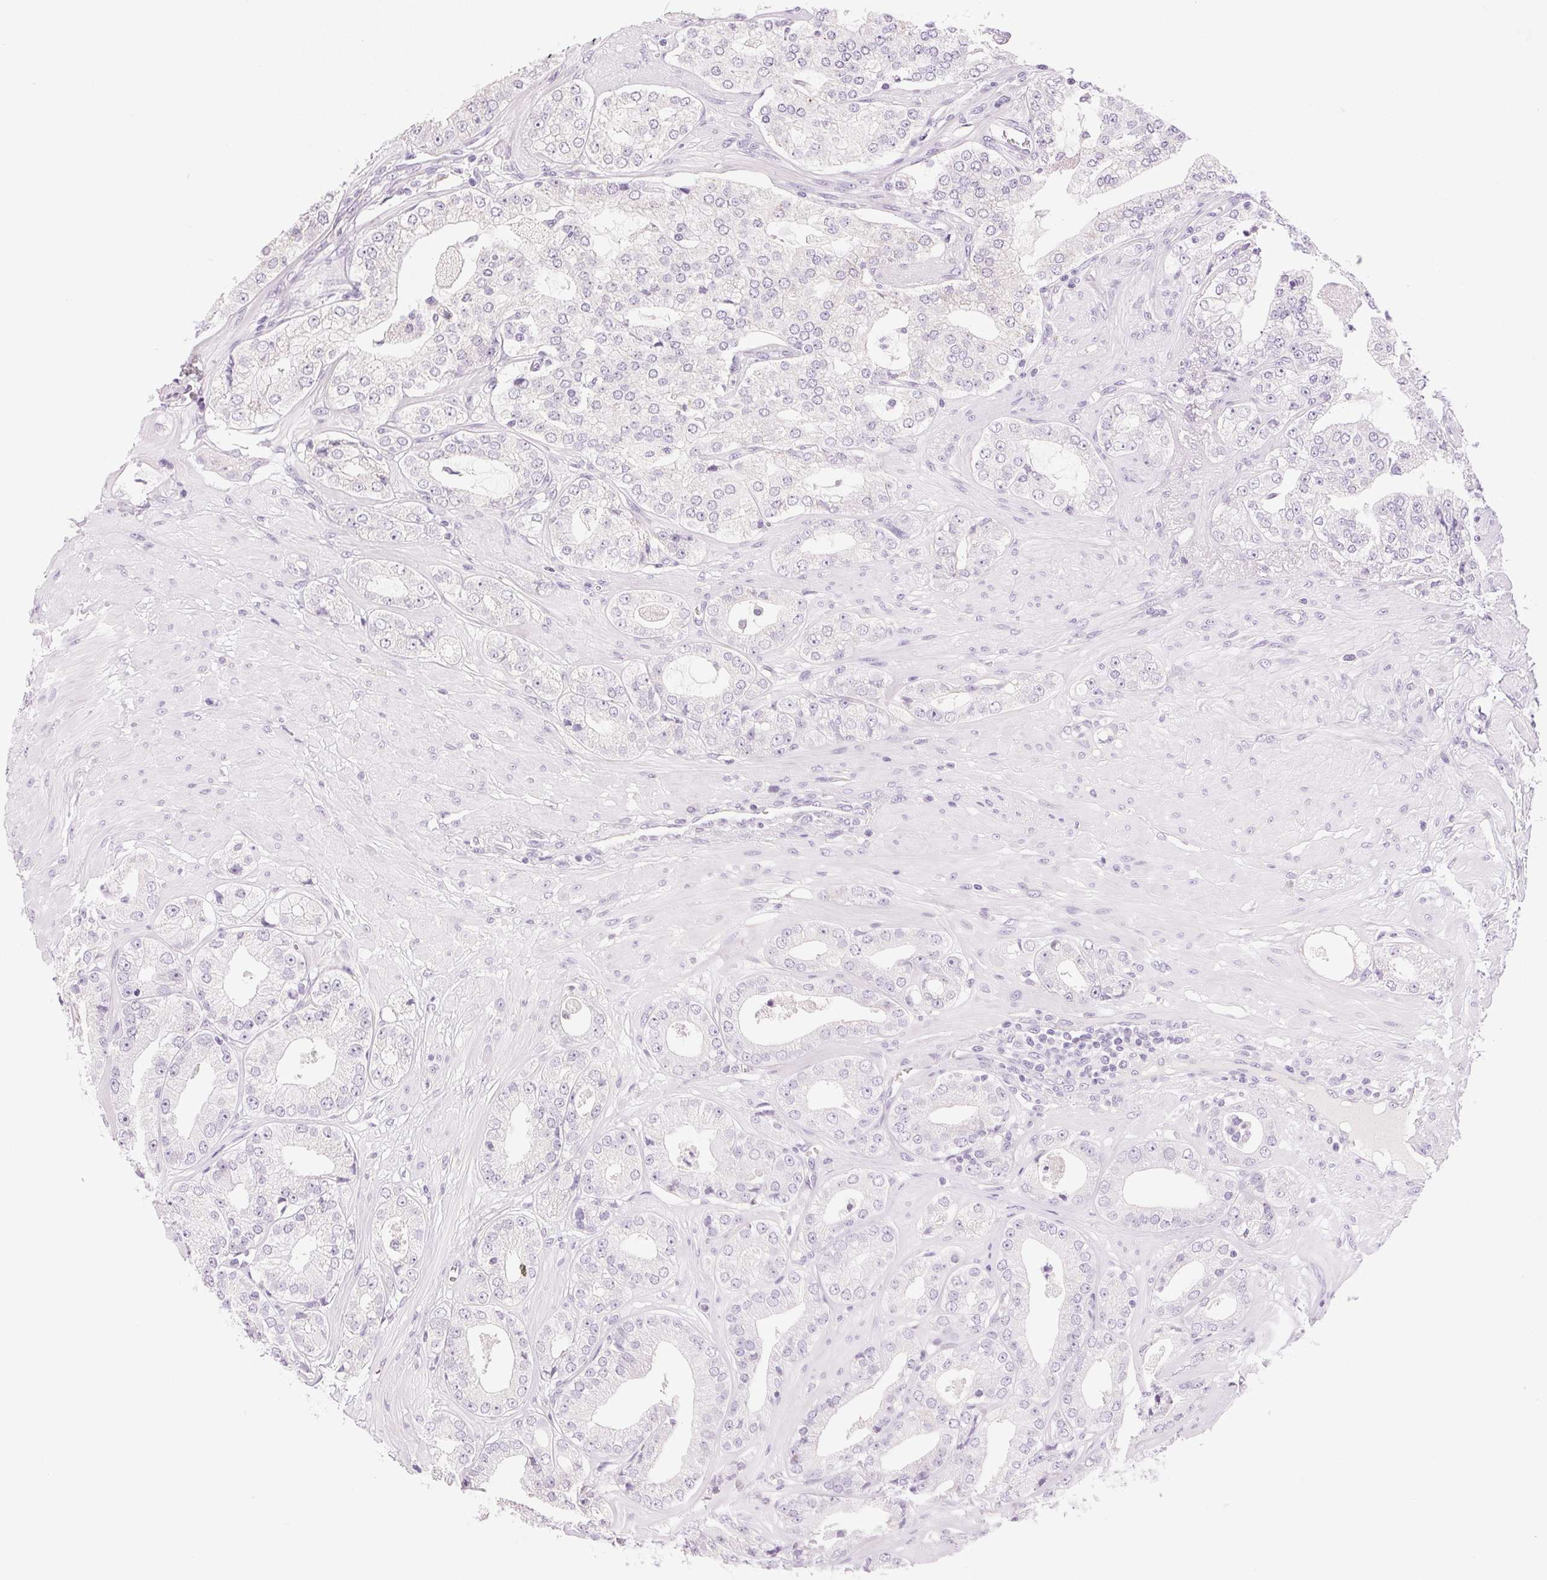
{"staining": {"intensity": "negative", "quantity": "none", "location": "none"}, "tissue": "prostate cancer", "cell_type": "Tumor cells", "image_type": "cancer", "snomed": [{"axis": "morphology", "description": "Adenocarcinoma, Low grade"}, {"axis": "topography", "description": "Prostate"}], "caption": "Prostate low-grade adenocarcinoma was stained to show a protein in brown. There is no significant expression in tumor cells.", "gene": "HSD17B2", "patient": {"sex": "male", "age": 60}}